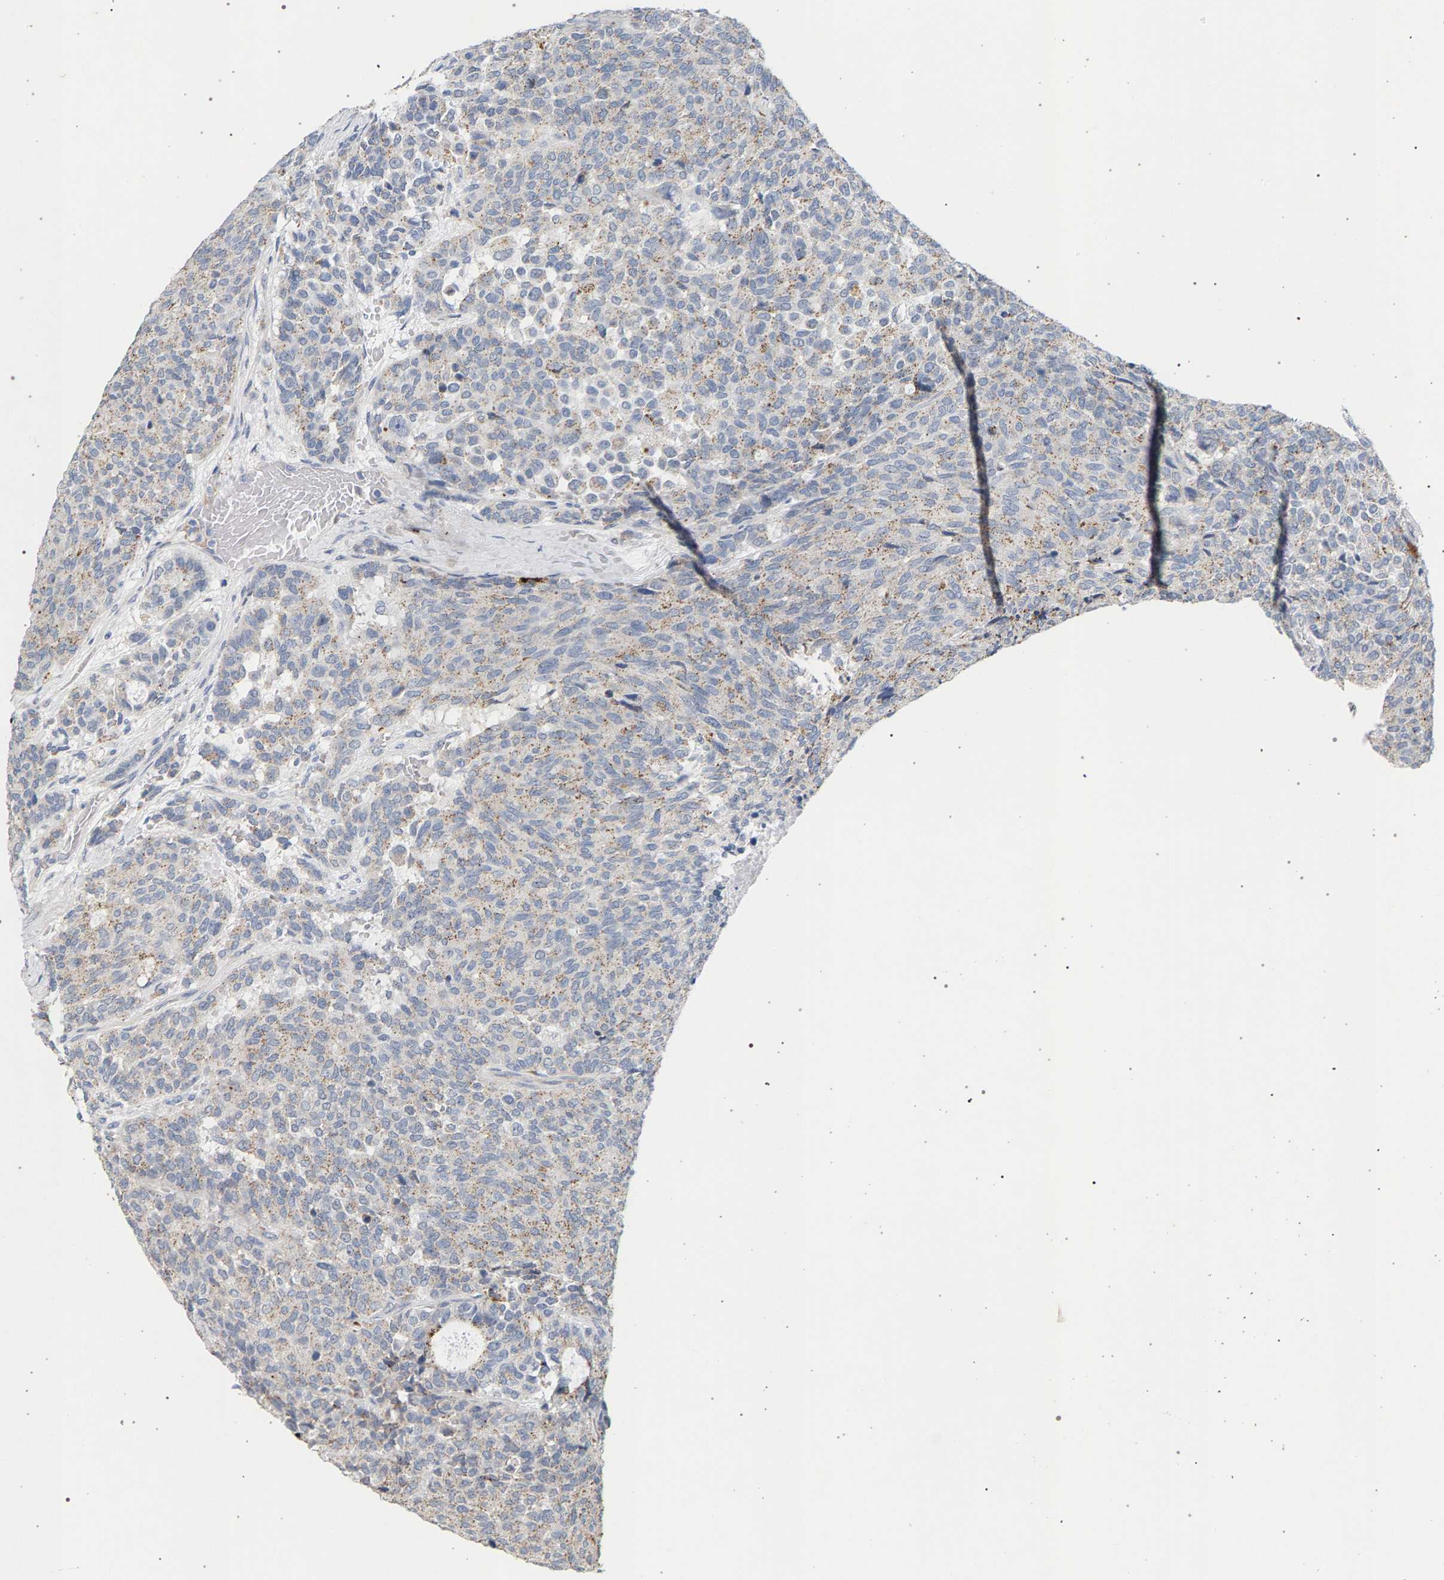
{"staining": {"intensity": "weak", "quantity": ">75%", "location": "cytoplasmic/membranous"}, "tissue": "carcinoid", "cell_type": "Tumor cells", "image_type": "cancer", "snomed": [{"axis": "morphology", "description": "Carcinoid, malignant, NOS"}, {"axis": "topography", "description": "Pancreas"}], "caption": "Immunohistochemistry photomicrograph of neoplastic tissue: human malignant carcinoid stained using IHC displays low levels of weak protein expression localized specifically in the cytoplasmic/membranous of tumor cells, appearing as a cytoplasmic/membranous brown color.", "gene": "MAMDC2", "patient": {"sex": "female", "age": 54}}